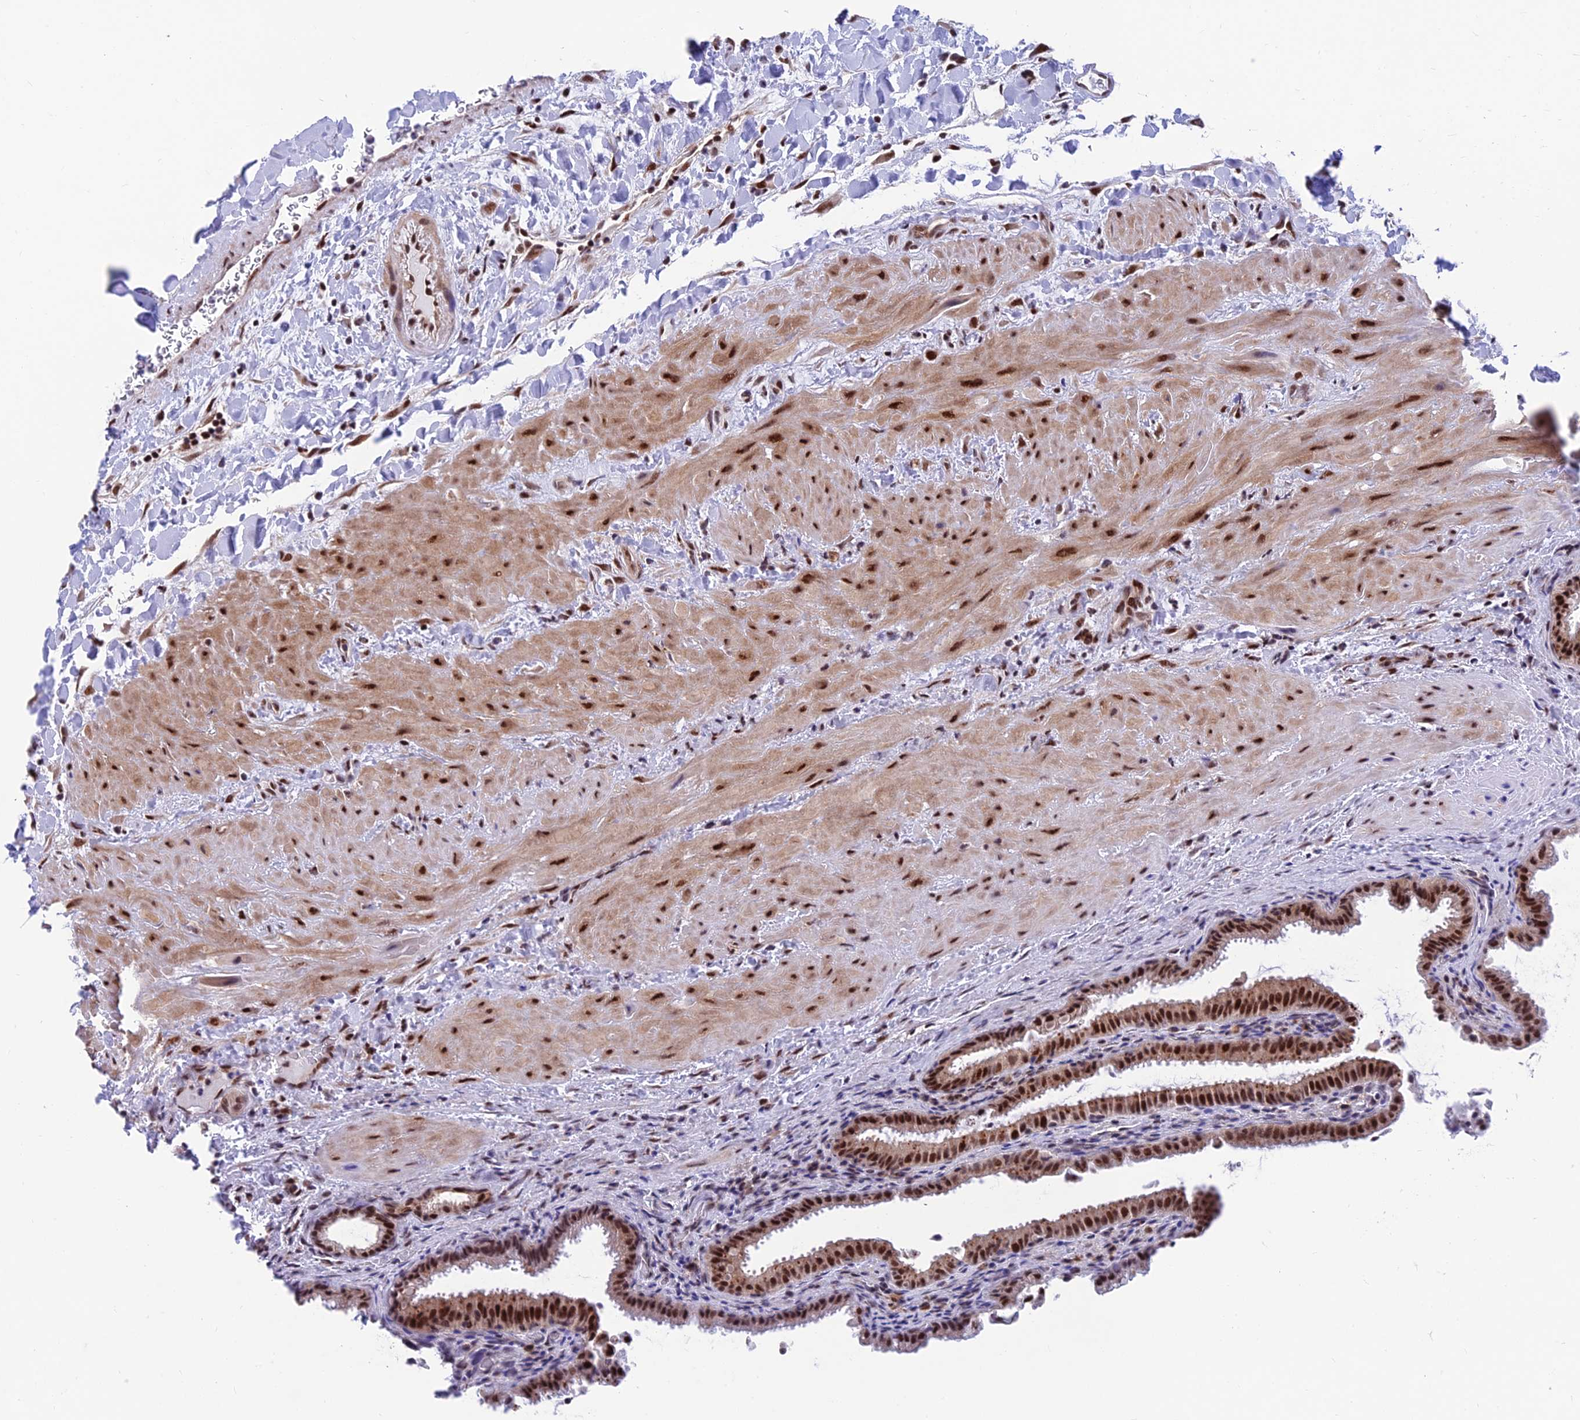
{"staining": {"intensity": "strong", "quantity": "25%-75%", "location": "nuclear"}, "tissue": "gallbladder", "cell_type": "Glandular cells", "image_type": "normal", "snomed": [{"axis": "morphology", "description": "Normal tissue, NOS"}, {"axis": "topography", "description": "Gallbladder"}], "caption": "Gallbladder stained for a protein (brown) demonstrates strong nuclear positive positivity in approximately 25%-75% of glandular cells.", "gene": "KIAA1191", "patient": {"sex": "male", "age": 24}}